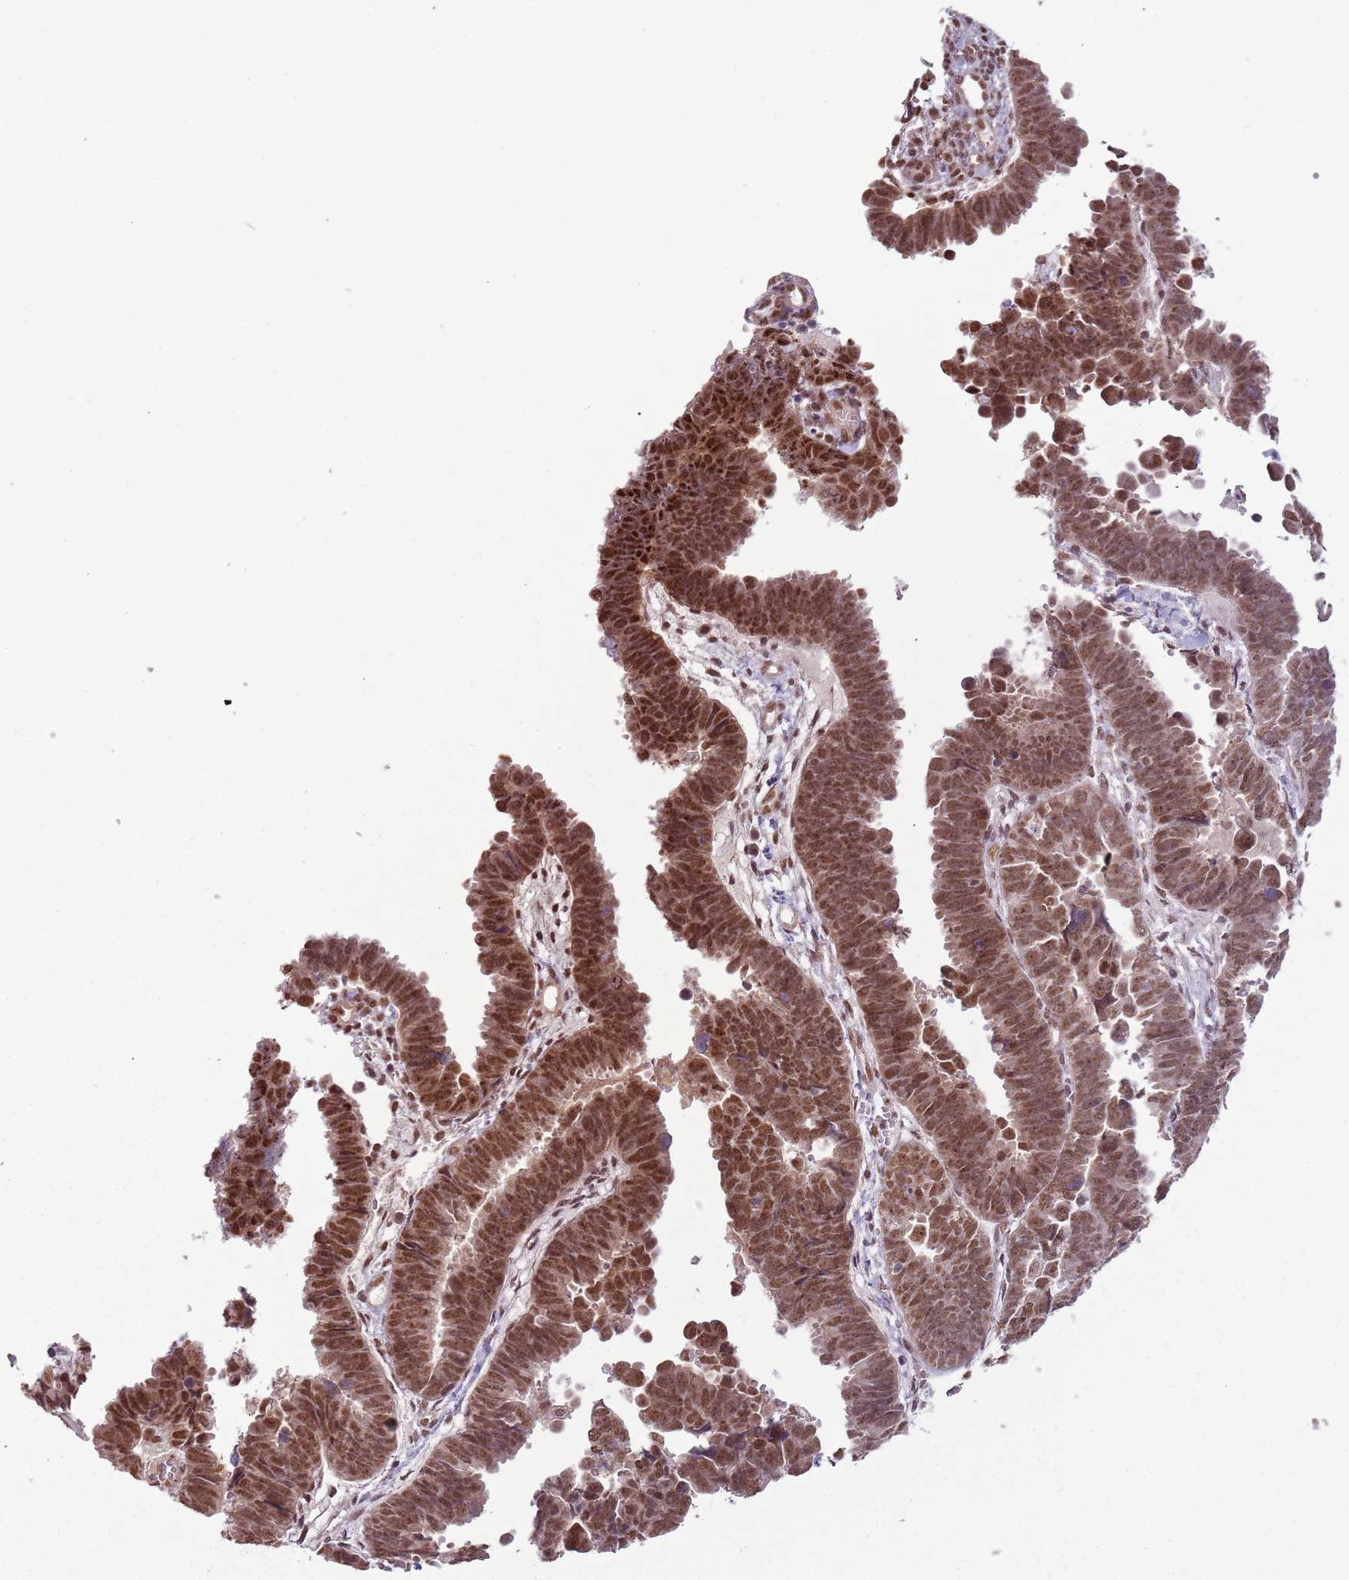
{"staining": {"intensity": "strong", "quantity": ">75%", "location": "nuclear"}, "tissue": "endometrial cancer", "cell_type": "Tumor cells", "image_type": "cancer", "snomed": [{"axis": "morphology", "description": "Adenocarcinoma, NOS"}, {"axis": "topography", "description": "Endometrium"}], "caption": "Brown immunohistochemical staining in adenocarcinoma (endometrial) shows strong nuclear staining in about >75% of tumor cells.", "gene": "FAM120AOS", "patient": {"sex": "female", "age": 75}}